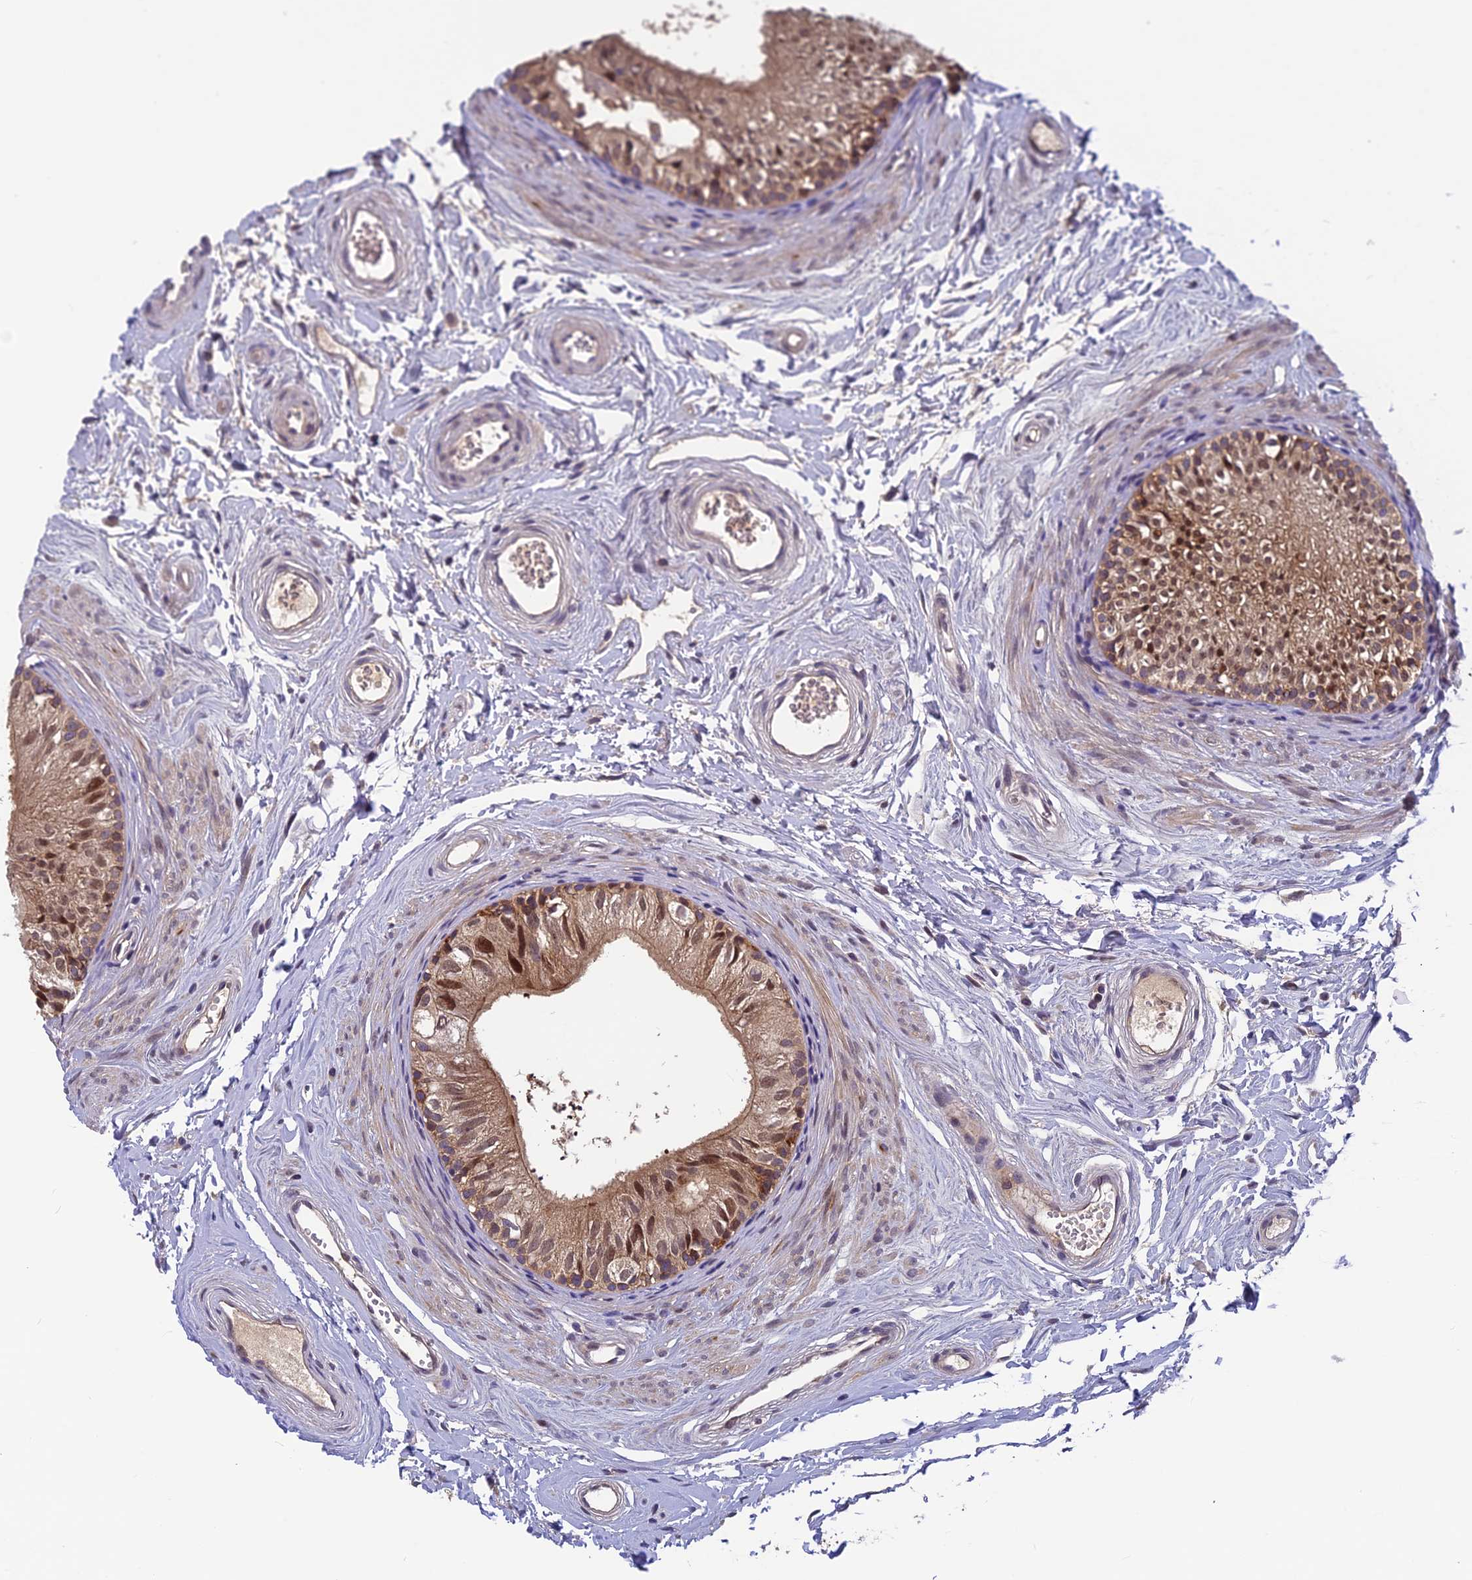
{"staining": {"intensity": "moderate", "quantity": ">75%", "location": "cytoplasmic/membranous,nuclear"}, "tissue": "epididymis", "cell_type": "Glandular cells", "image_type": "normal", "snomed": [{"axis": "morphology", "description": "Normal tissue, NOS"}, {"axis": "topography", "description": "Epididymis"}], "caption": "The histopathology image exhibits immunohistochemical staining of benign epididymis. There is moderate cytoplasmic/membranous,nuclear positivity is seen in about >75% of glandular cells.", "gene": "CCDC15", "patient": {"sex": "male", "age": 56}}